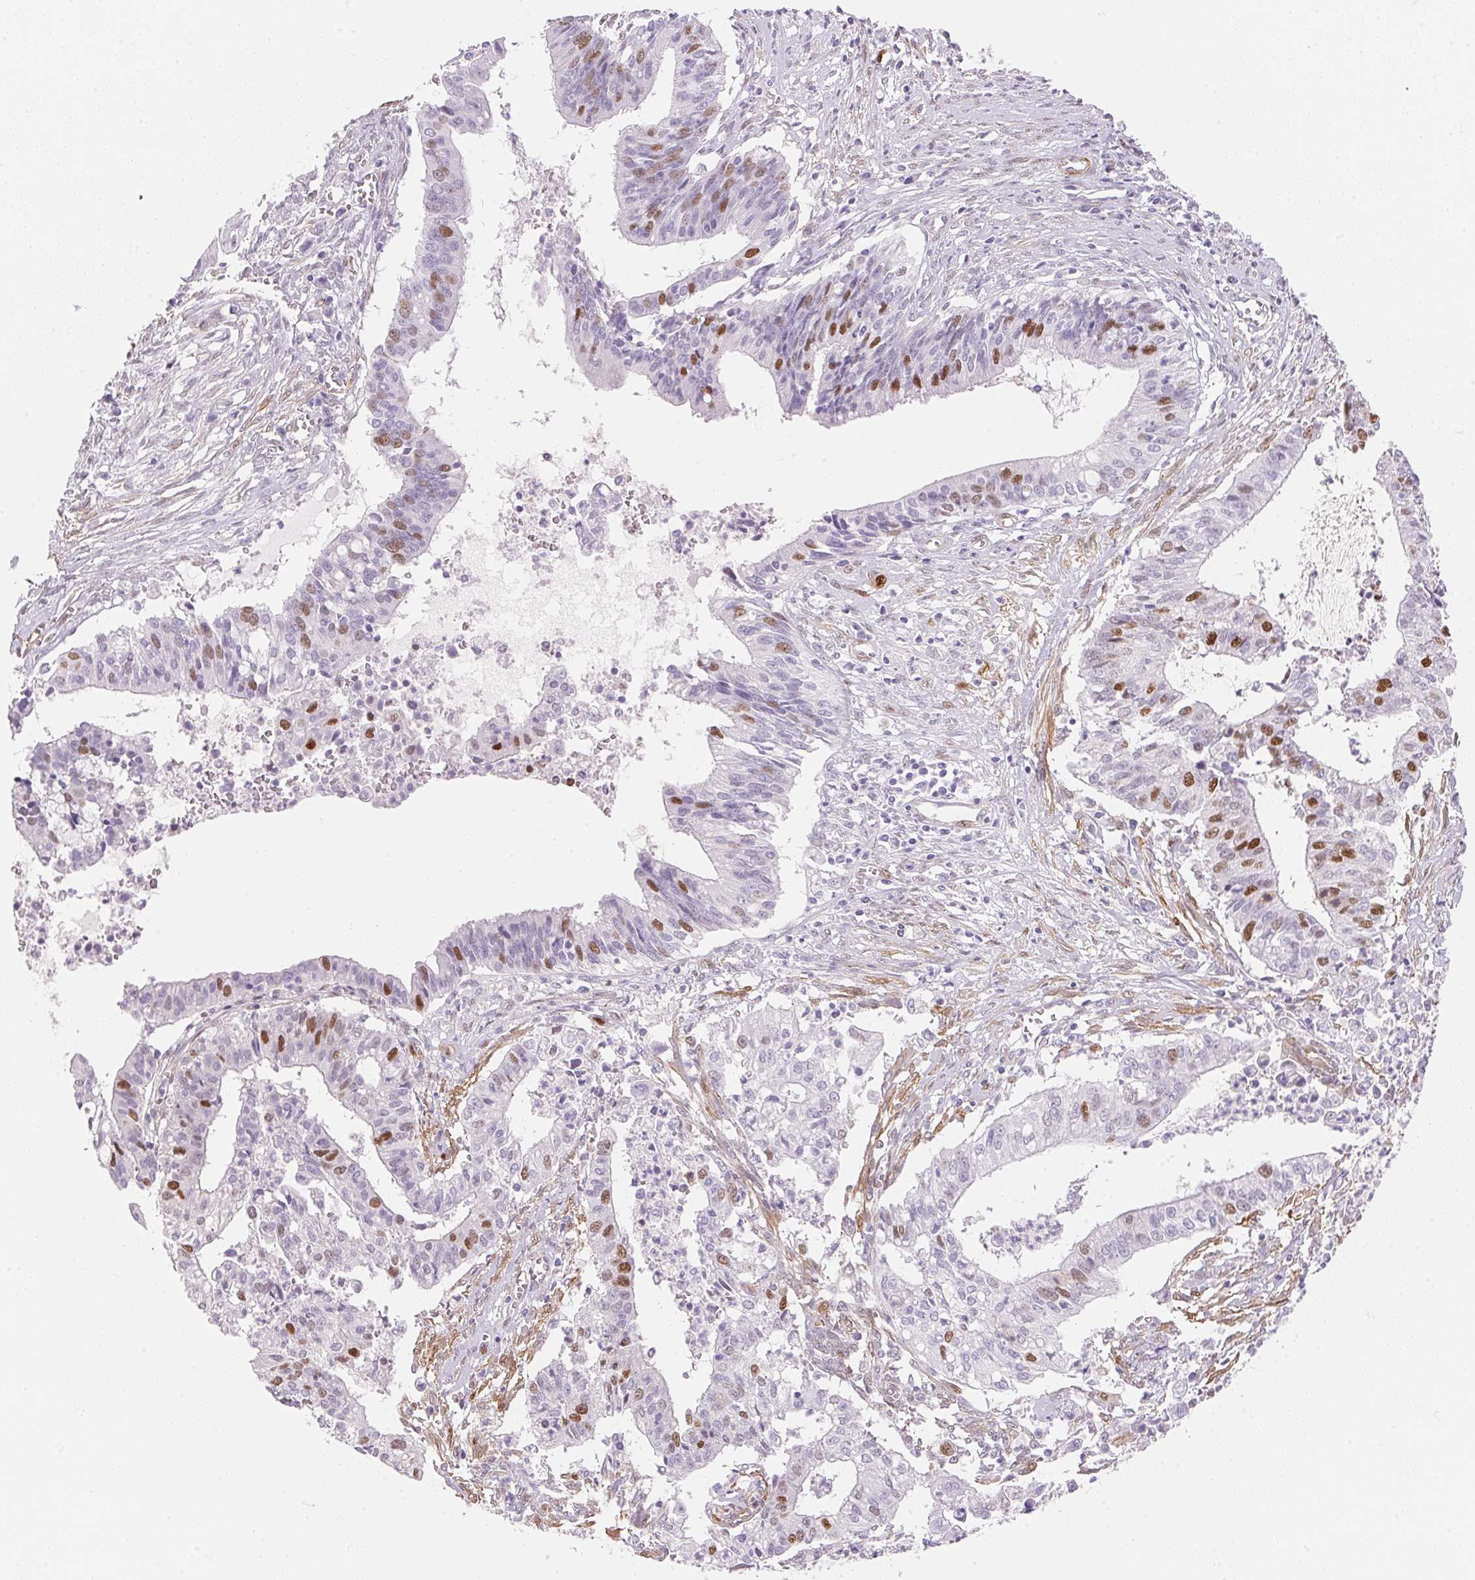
{"staining": {"intensity": "strong", "quantity": "<25%", "location": "nuclear"}, "tissue": "cervical cancer", "cell_type": "Tumor cells", "image_type": "cancer", "snomed": [{"axis": "morphology", "description": "Adenocarcinoma, NOS"}, {"axis": "topography", "description": "Cervix"}], "caption": "Protein staining of cervical cancer tissue demonstrates strong nuclear expression in about <25% of tumor cells. (IHC, brightfield microscopy, high magnification).", "gene": "SMTN", "patient": {"sex": "female", "age": 44}}